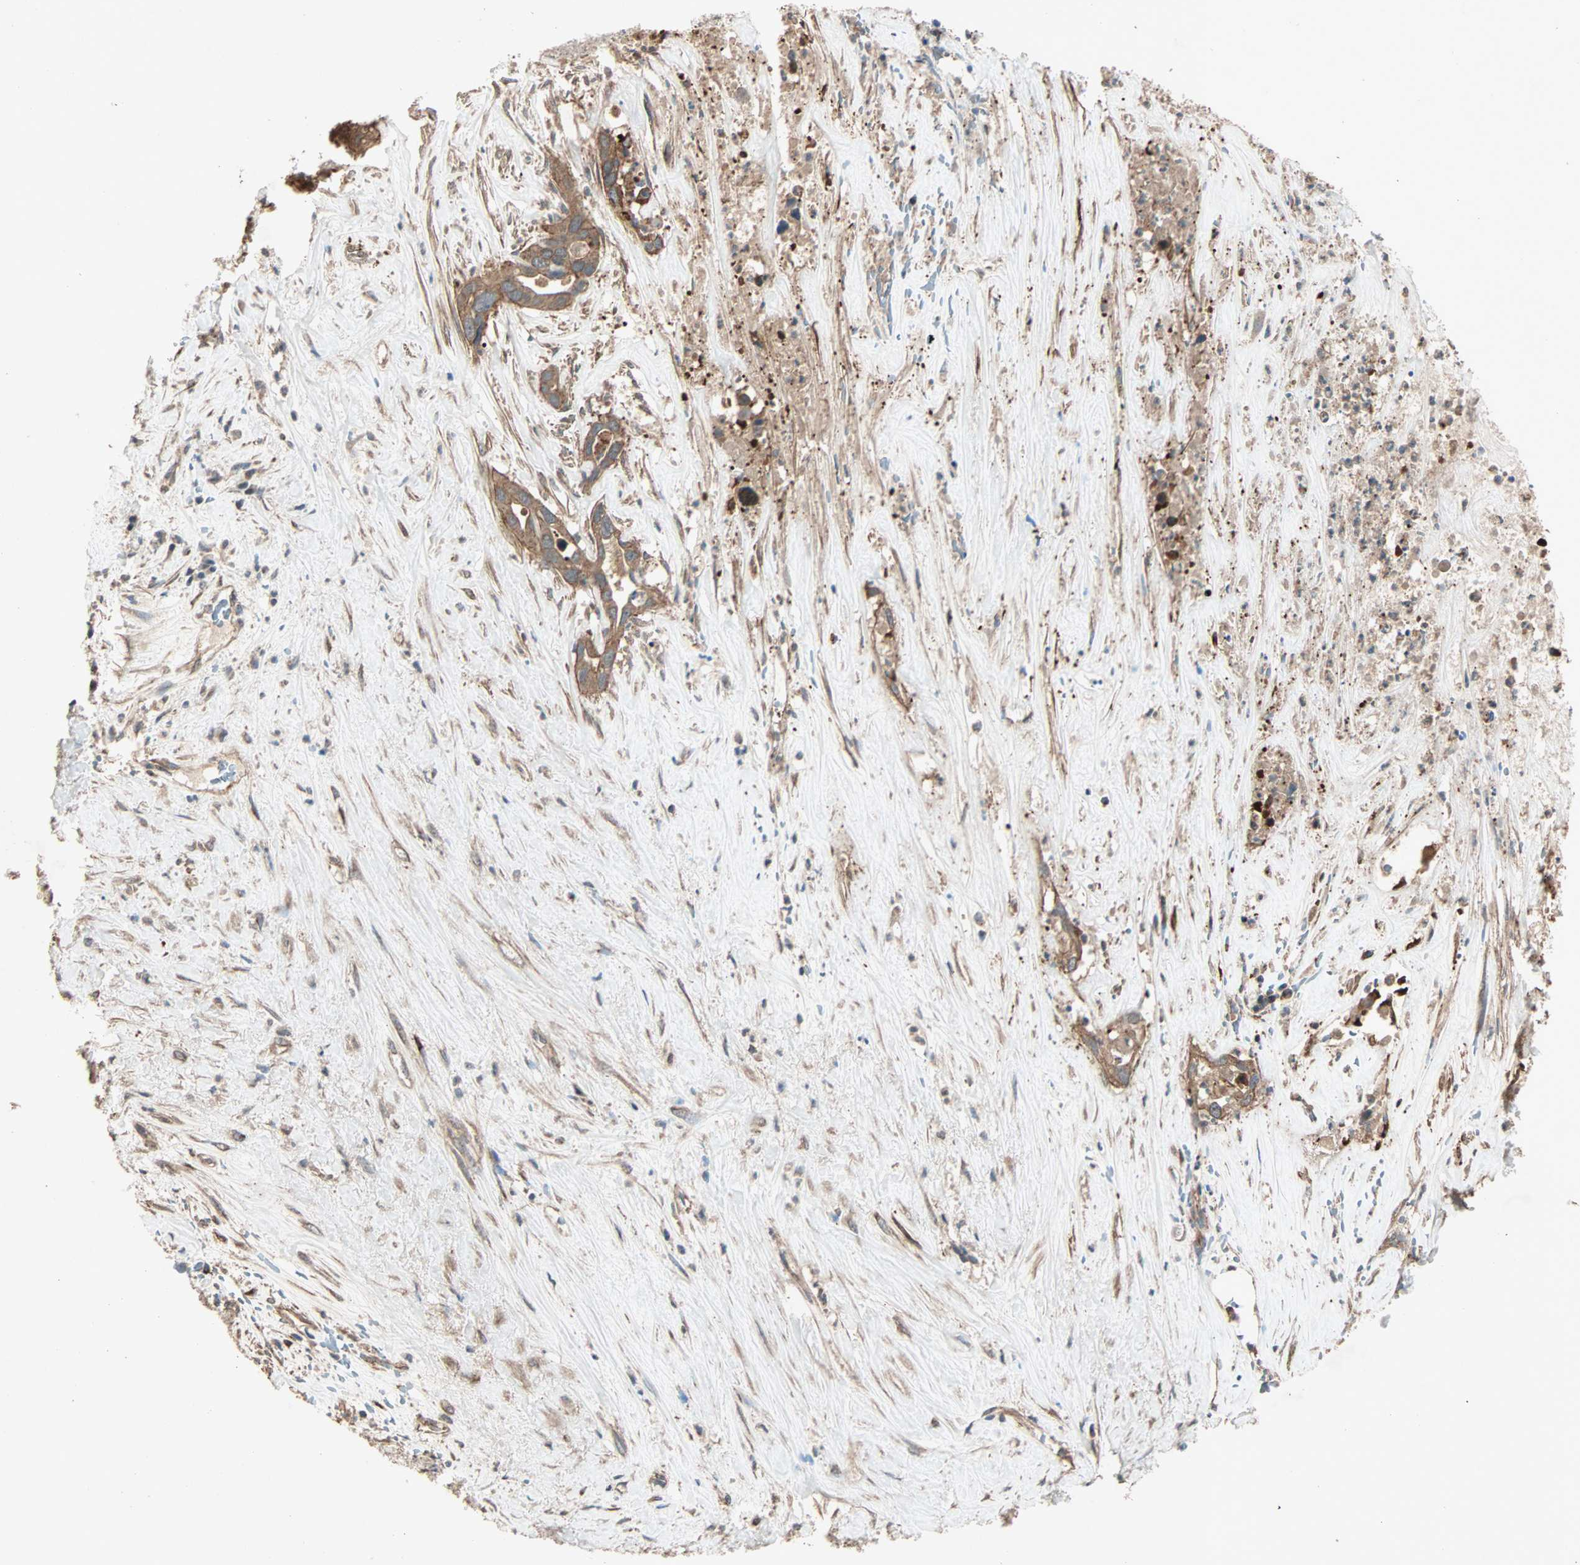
{"staining": {"intensity": "moderate", "quantity": ">75%", "location": "cytoplasmic/membranous"}, "tissue": "liver cancer", "cell_type": "Tumor cells", "image_type": "cancer", "snomed": [{"axis": "morphology", "description": "Cholangiocarcinoma"}, {"axis": "topography", "description": "Liver"}], "caption": "About >75% of tumor cells in liver cancer (cholangiocarcinoma) display moderate cytoplasmic/membranous protein staining as visualized by brown immunohistochemical staining.", "gene": "MAP3K21", "patient": {"sex": "female", "age": 65}}